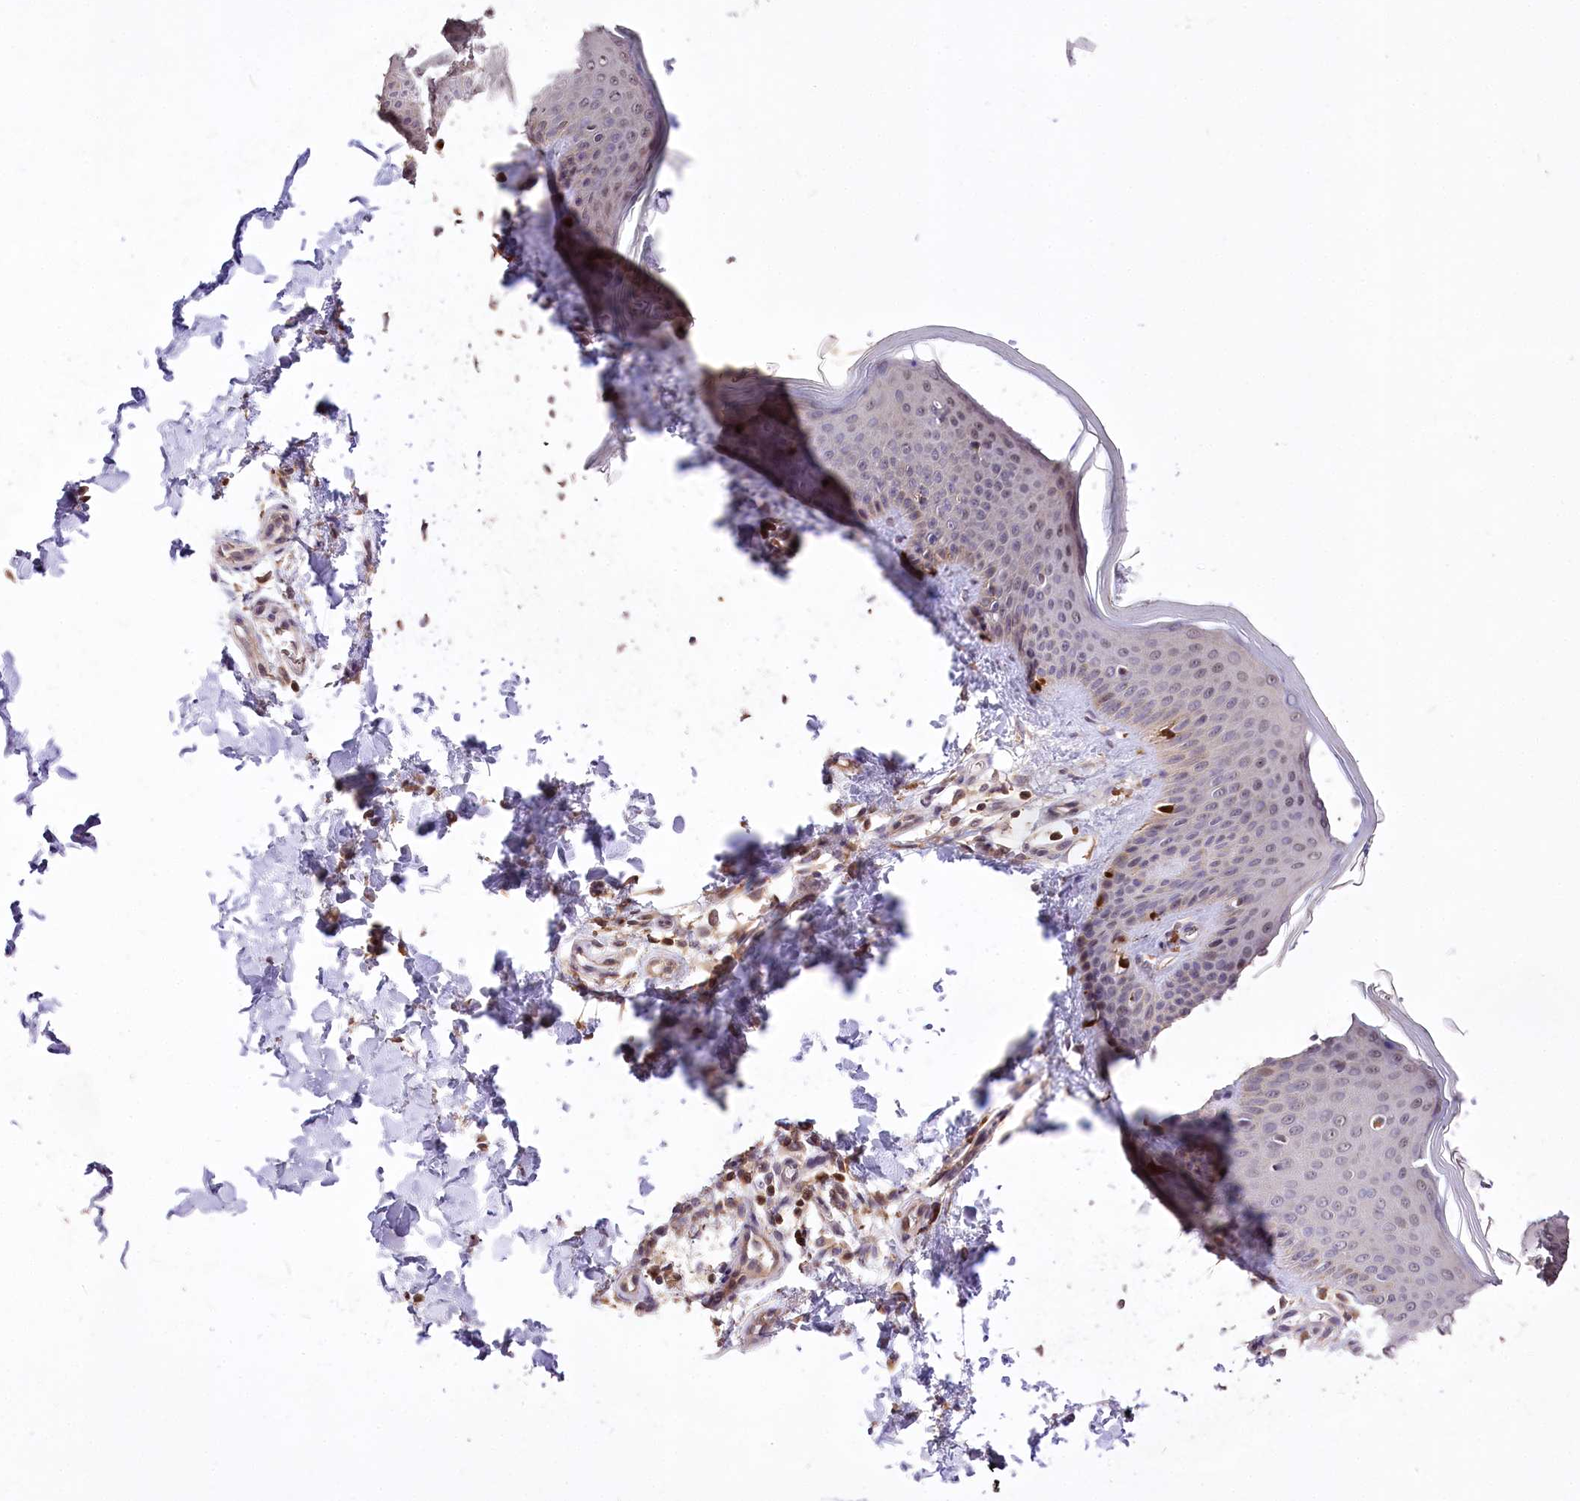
{"staining": {"intensity": "weak", "quantity": ">75%", "location": "cytoplasmic/membranous"}, "tissue": "skin", "cell_type": "Fibroblasts", "image_type": "normal", "snomed": [{"axis": "morphology", "description": "Normal tissue, NOS"}, {"axis": "topography", "description": "Skin"}], "caption": "High-magnification brightfield microscopy of unremarkable skin stained with DAB (brown) and counterstained with hematoxylin (blue). fibroblasts exhibit weak cytoplasmic/membranous staining is identified in approximately>75% of cells.", "gene": "SERGEF", "patient": {"sex": "male", "age": 36}}